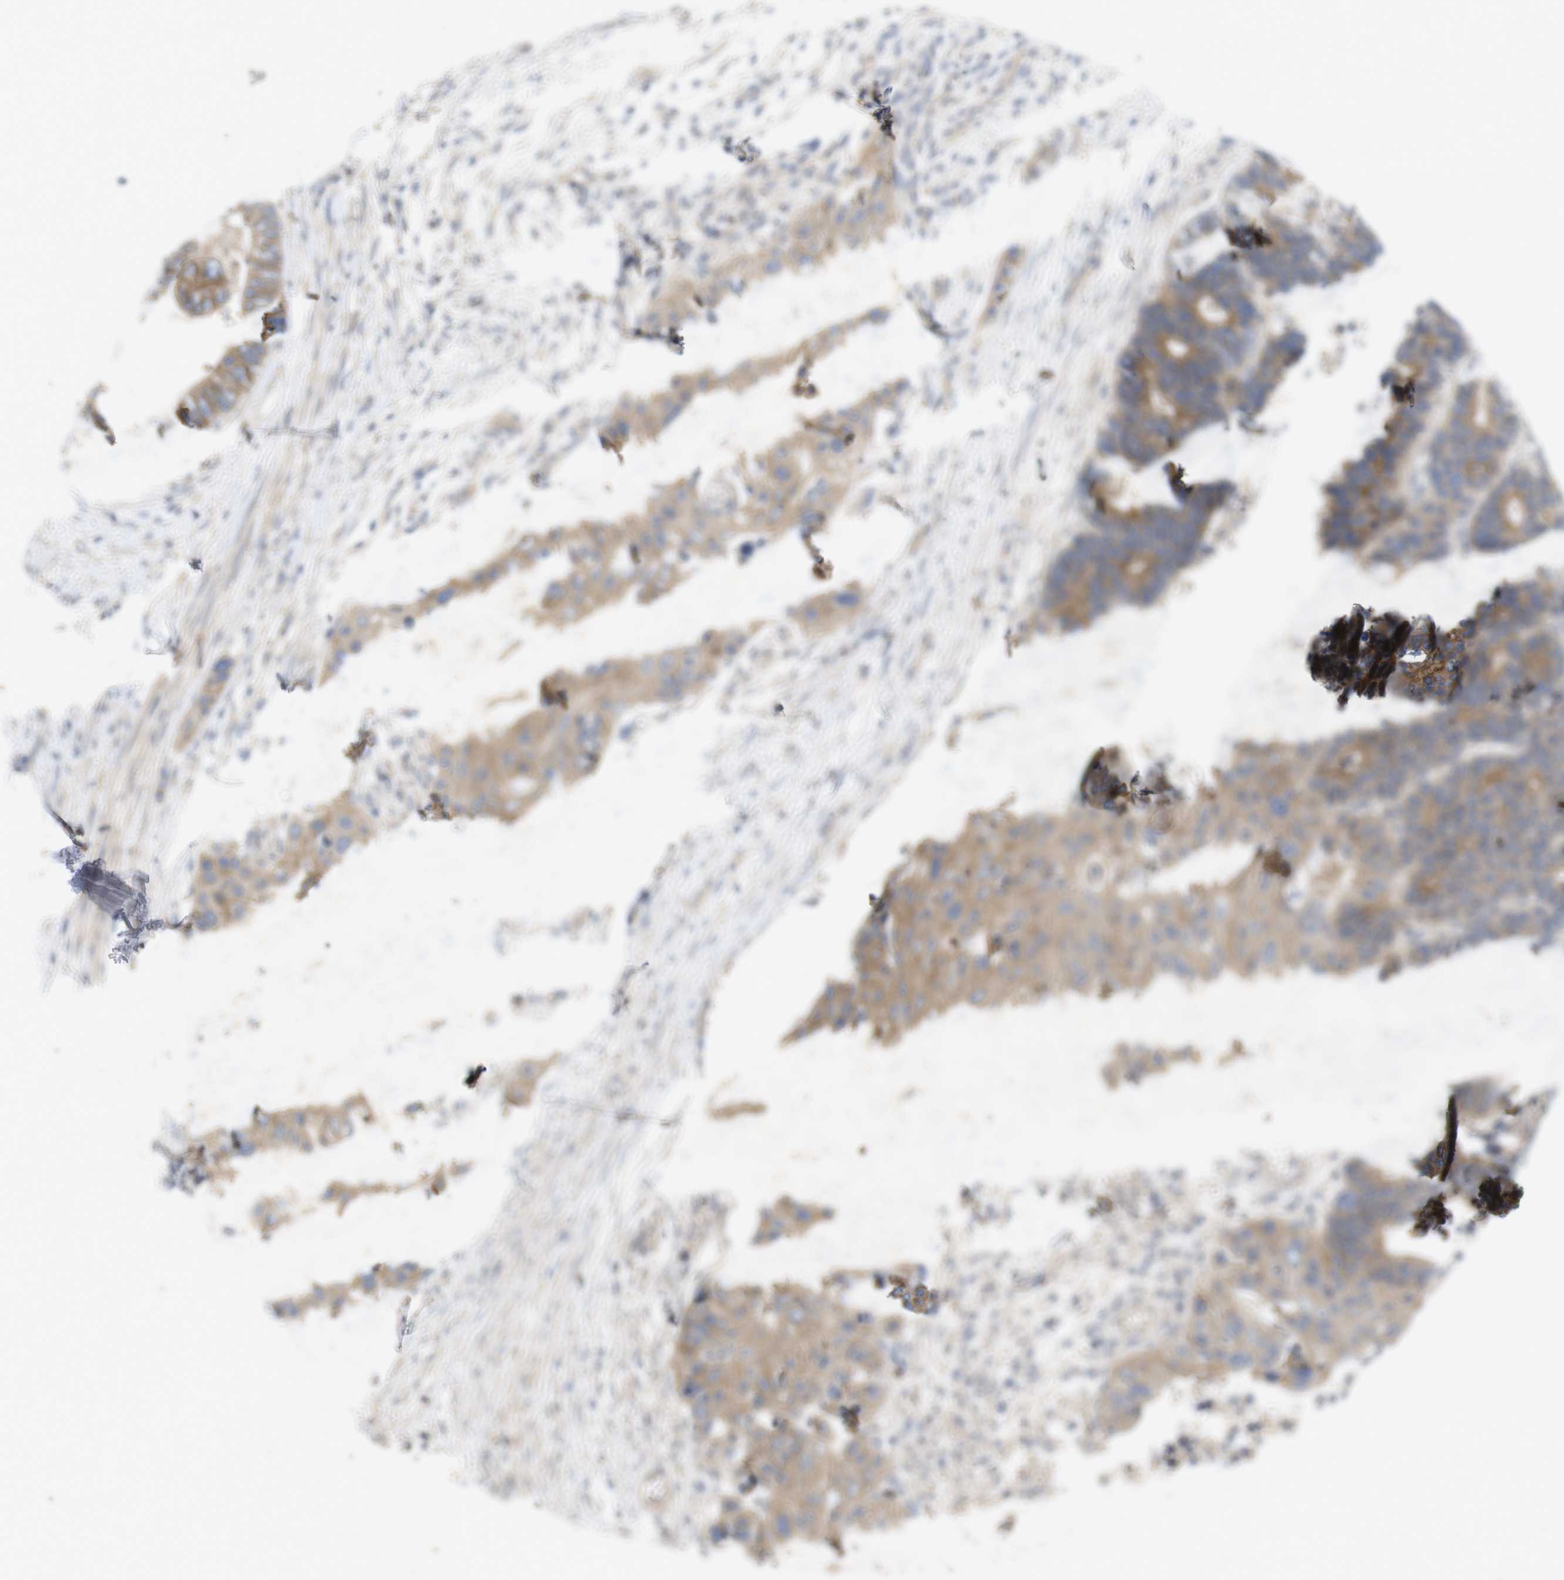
{"staining": {"intensity": "moderate", "quantity": ">75%", "location": "cytoplasmic/membranous"}, "tissue": "colorectal cancer", "cell_type": "Tumor cells", "image_type": "cancer", "snomed": [{"axis": "morphology", "description": "Adenocarcinoma, NOS"}, {"axis": "topography", "description": "Rectum"}], "caption": "A medium amount of moderate cytoplasmic/membranous staining is present in approximately >75% of tumor cells in colorectal adenocarcinoma tissue.", "gene": "KIDINS220", "patient": {"sex": "male", "age": 51}}